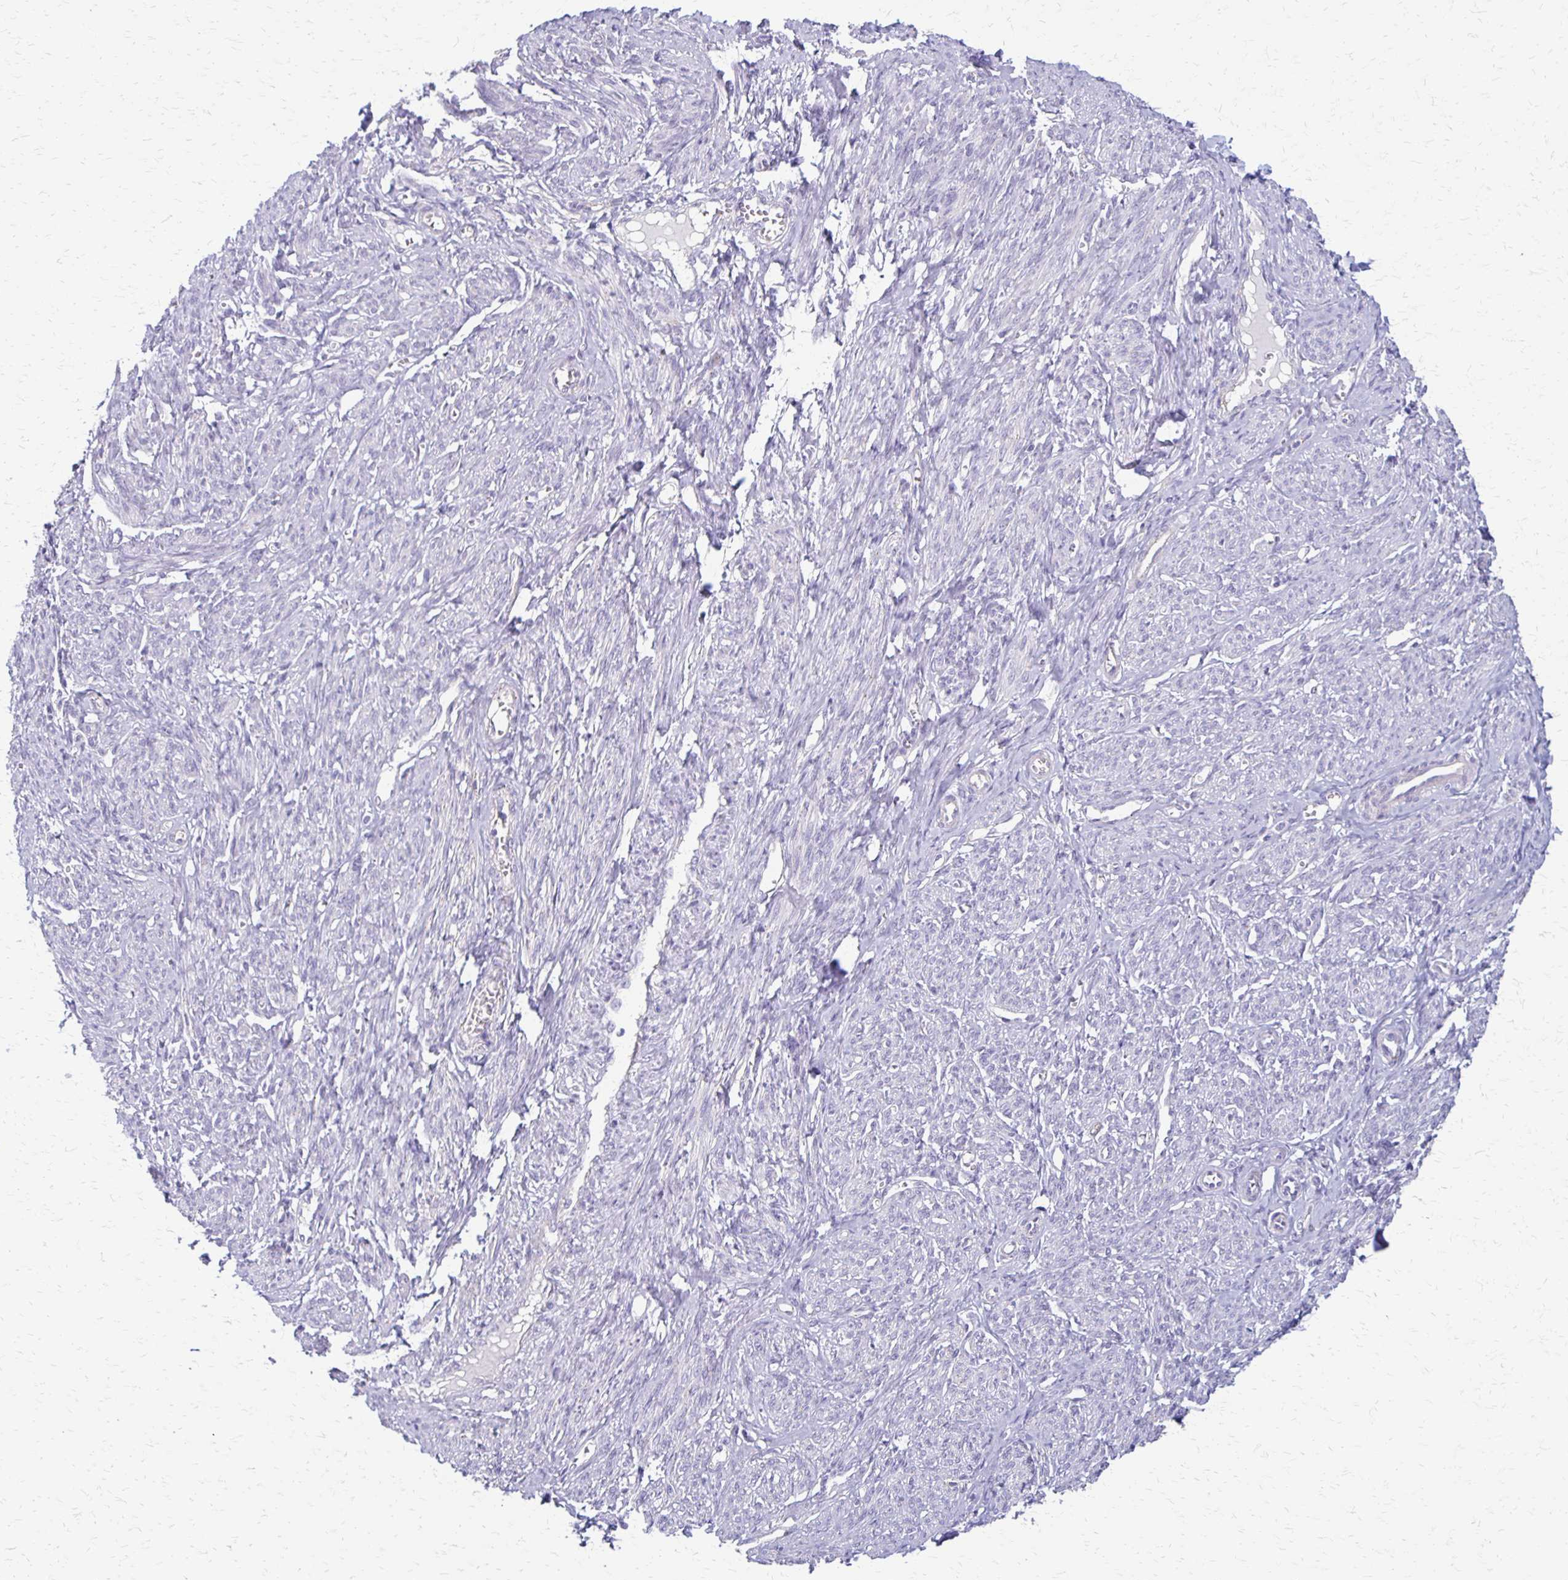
{"staining": {"intensity": "negative", "quantity": "none", "location": "none"}, "tissue": "smooth muscle", "cell_type": "Smooth muscle cells", "image_type": "normal", "snomed": [{"axis": "morphology", "description": "Normal tissue, NOS"}, {"axis": "topography", "description": "Smooth muscle"}], "caption": "This is a micrograph of IHC staining of normal smooth muscle, which shows no positivity in smooth muscle cells. (DAB (3,3'-diaminobenzidine) immunohistochemistry visualized using brightfield microscopy, high magnification).", "gene": "RHOC", "patient": {"sex": "female", "age": 65}}